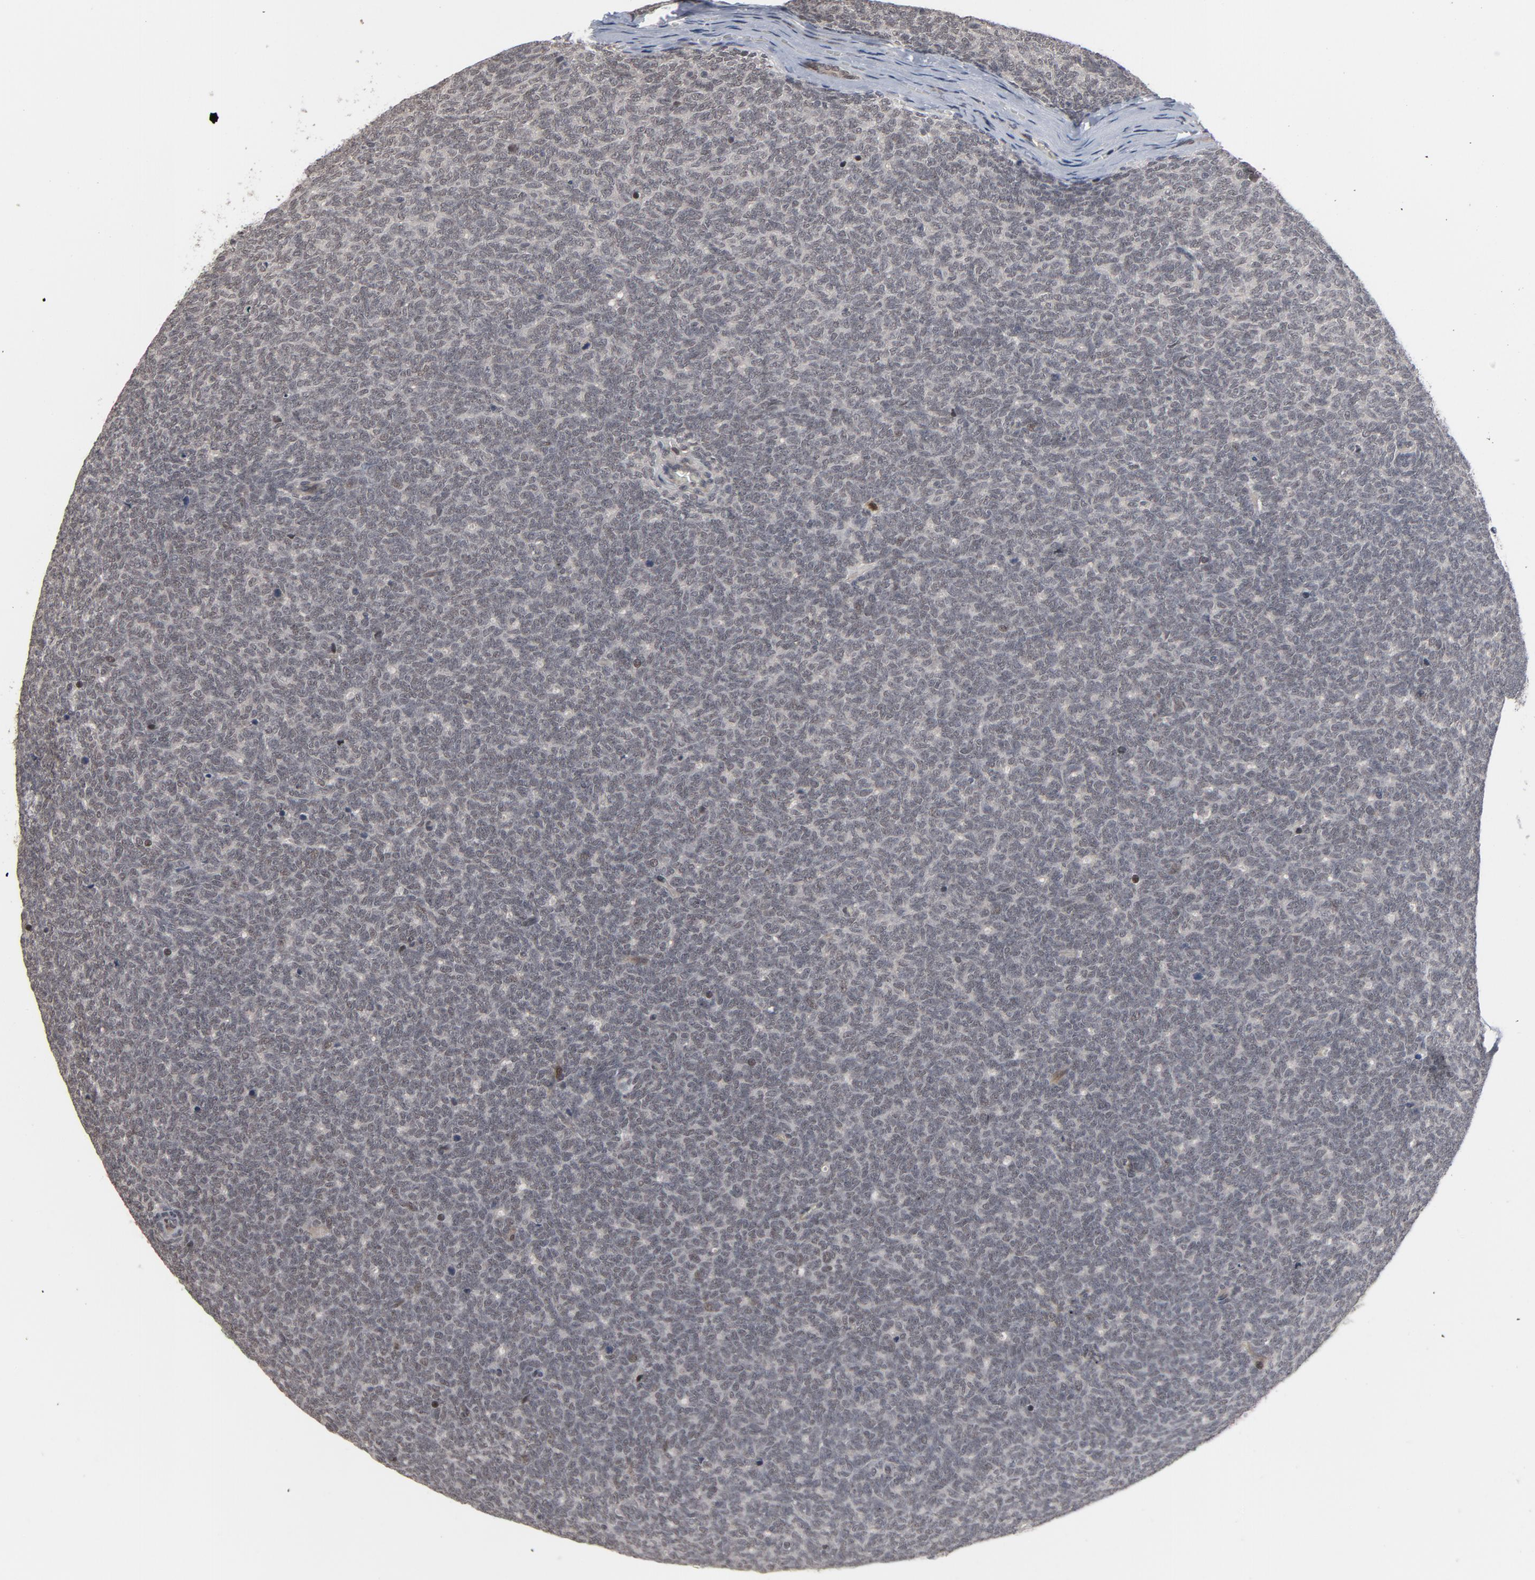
{"staining": {"intensity": "negative", "quantity": "none", "location": "none"}, "tissue": "renal cancer", "cell_type": "Tumor cells", "image_type": "cancer", "snomed": [{"axis": "morphology", "description": "Neoplasm, malignant, NOS"}, {"axis": "topography", "description": "Kidney"}], "caption": "DAB immunohistochemical staining of renal neoplasm (malignant) demonstrates no significant staining in tumor cells. (Stains: DAB (3,3'-diaminobenzidine) immunohistochemistry (IHC) with hematoxylin counter stain, Microscopy: brightfield microscopy at high magnification).", "gene": "RTL5", "patient": {"sex": "male", "age": 28}}